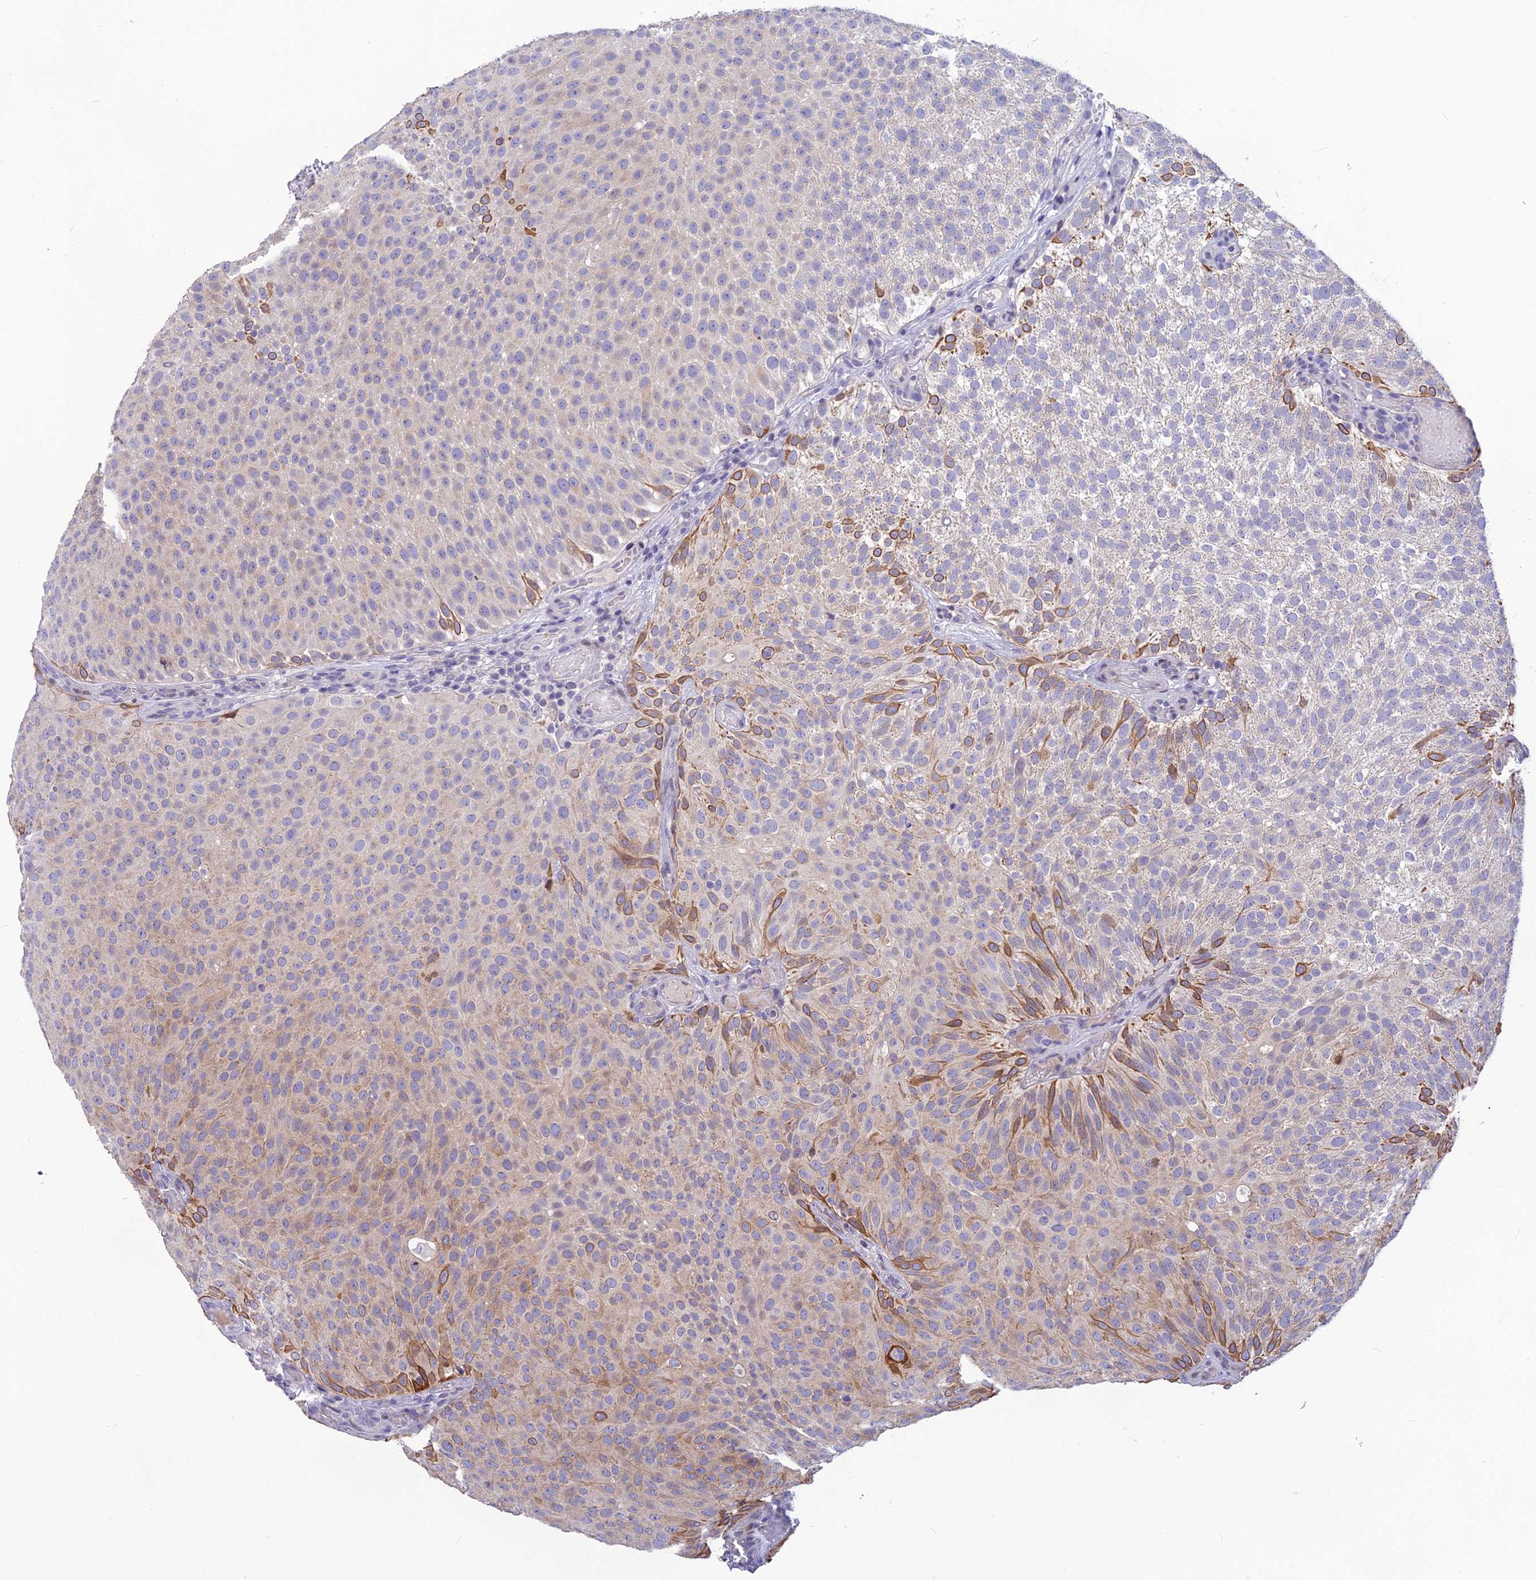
{"staining": {"intensity": "moderate", "quantity": "<25%", "location": "cytoplasmic/membranous"}, "tissue": "urothelial cancer", "cell_type": "Tumor cells", "image_type": "cancer", "snomed": [{"axis": "morphology", "description": "Urothelial carcinoma, Low grade"}, {"axis": "topography", "description": "Urinary bladder"}], "caption": "Human urothelial cancer stained for a protein (brown) reveals moderate cytoplasmic/membranous positive expression in approximately <25% of tumor cells.", "gene": "TMEM134", "patient": {"sex": "male", "age": 78}}